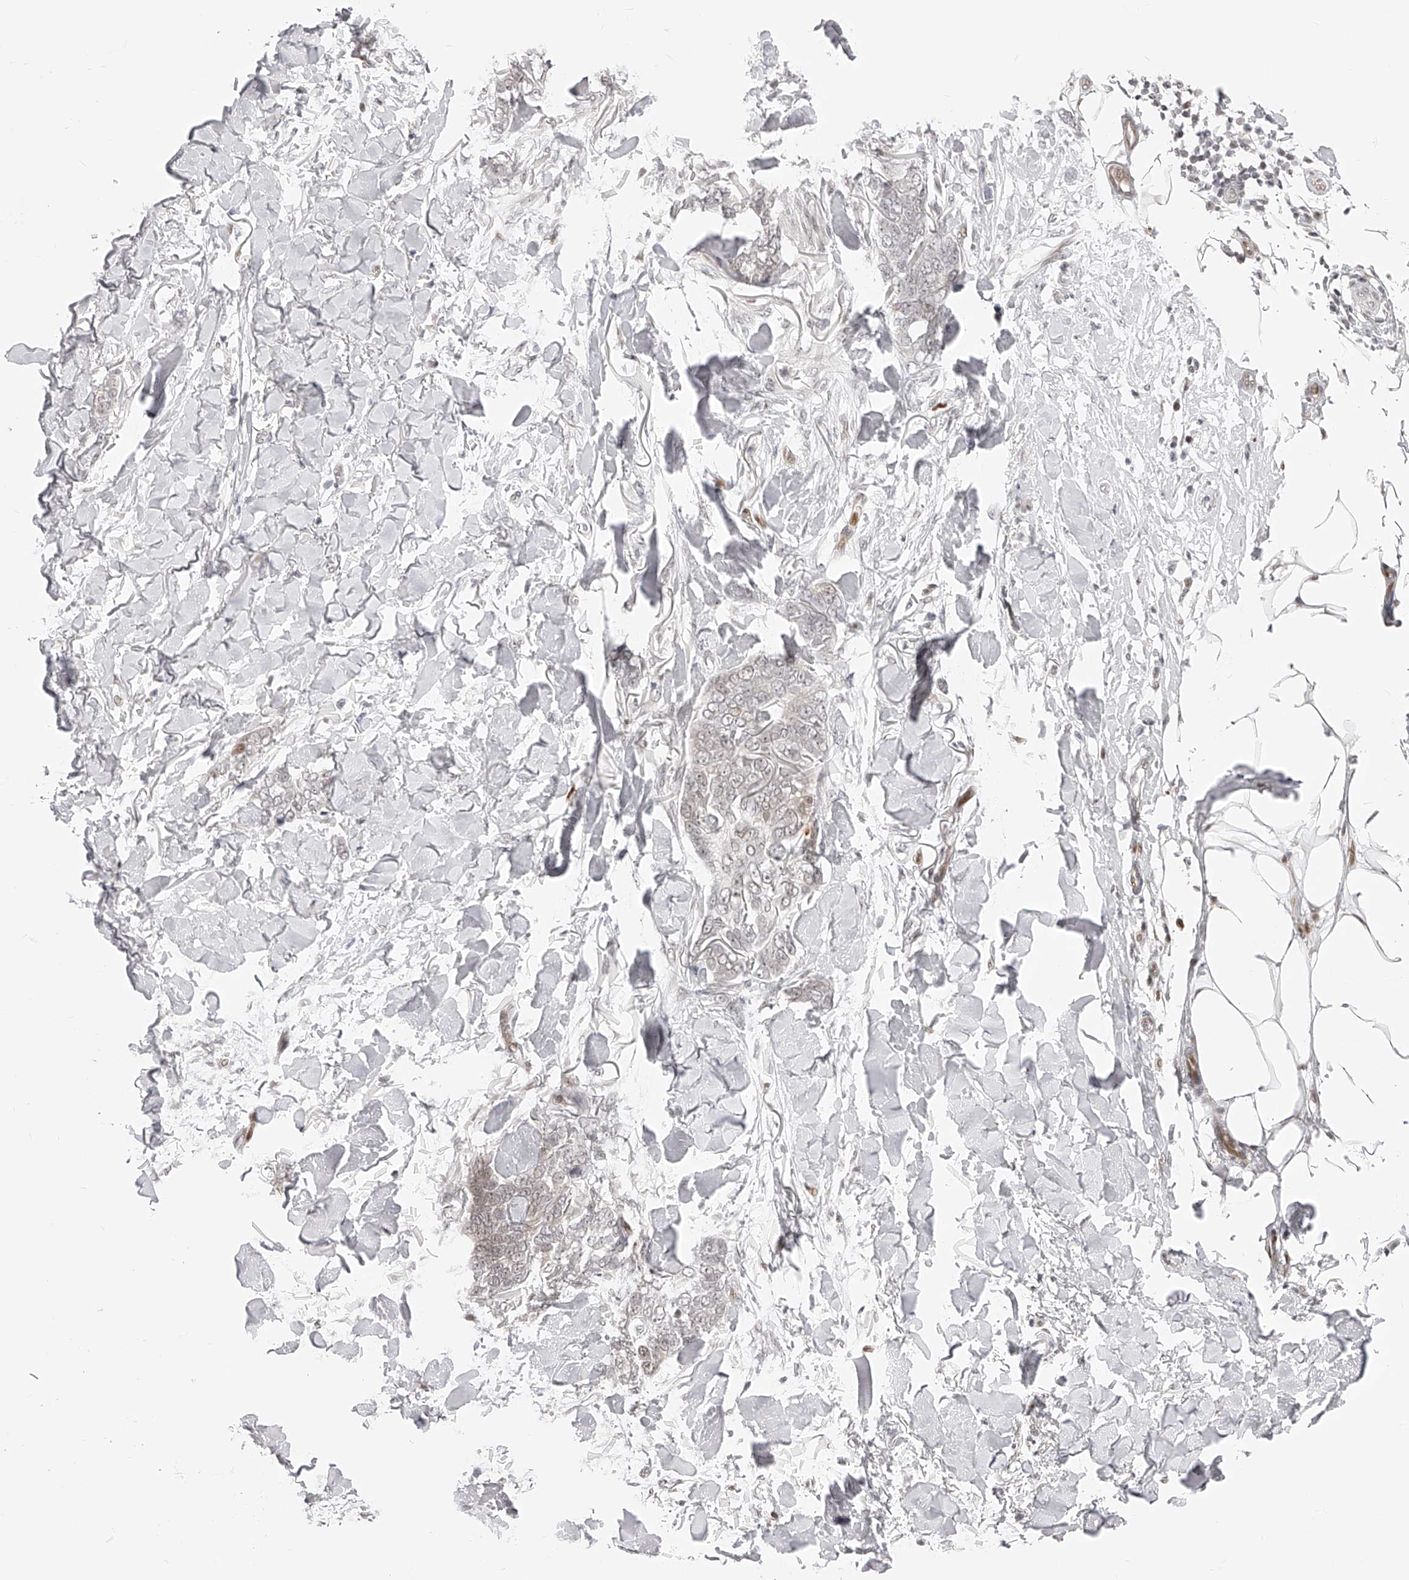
{"staining": {"intensity": "weak", "quantity": "<25%", "location": "nuclear"}, "tissue": "skin cancer", "cell_type": "Tumor cells", "image_type": "cancer", "snomed": [{"axis": "morphology", "description": "Normal tissue, NOS"}, {"axis": "morphology", "description": "Basal cell carcinoma"}, {"axis": "topography", "description": "Skin"}], "caption": "Immunohistochemistry (IHC) of skin cancer (basal cell carcinoma) exhibits no positivity in tumor cells.", "gene": "PLEKHG1", "patient": {"sex": "male", "age": 77}}